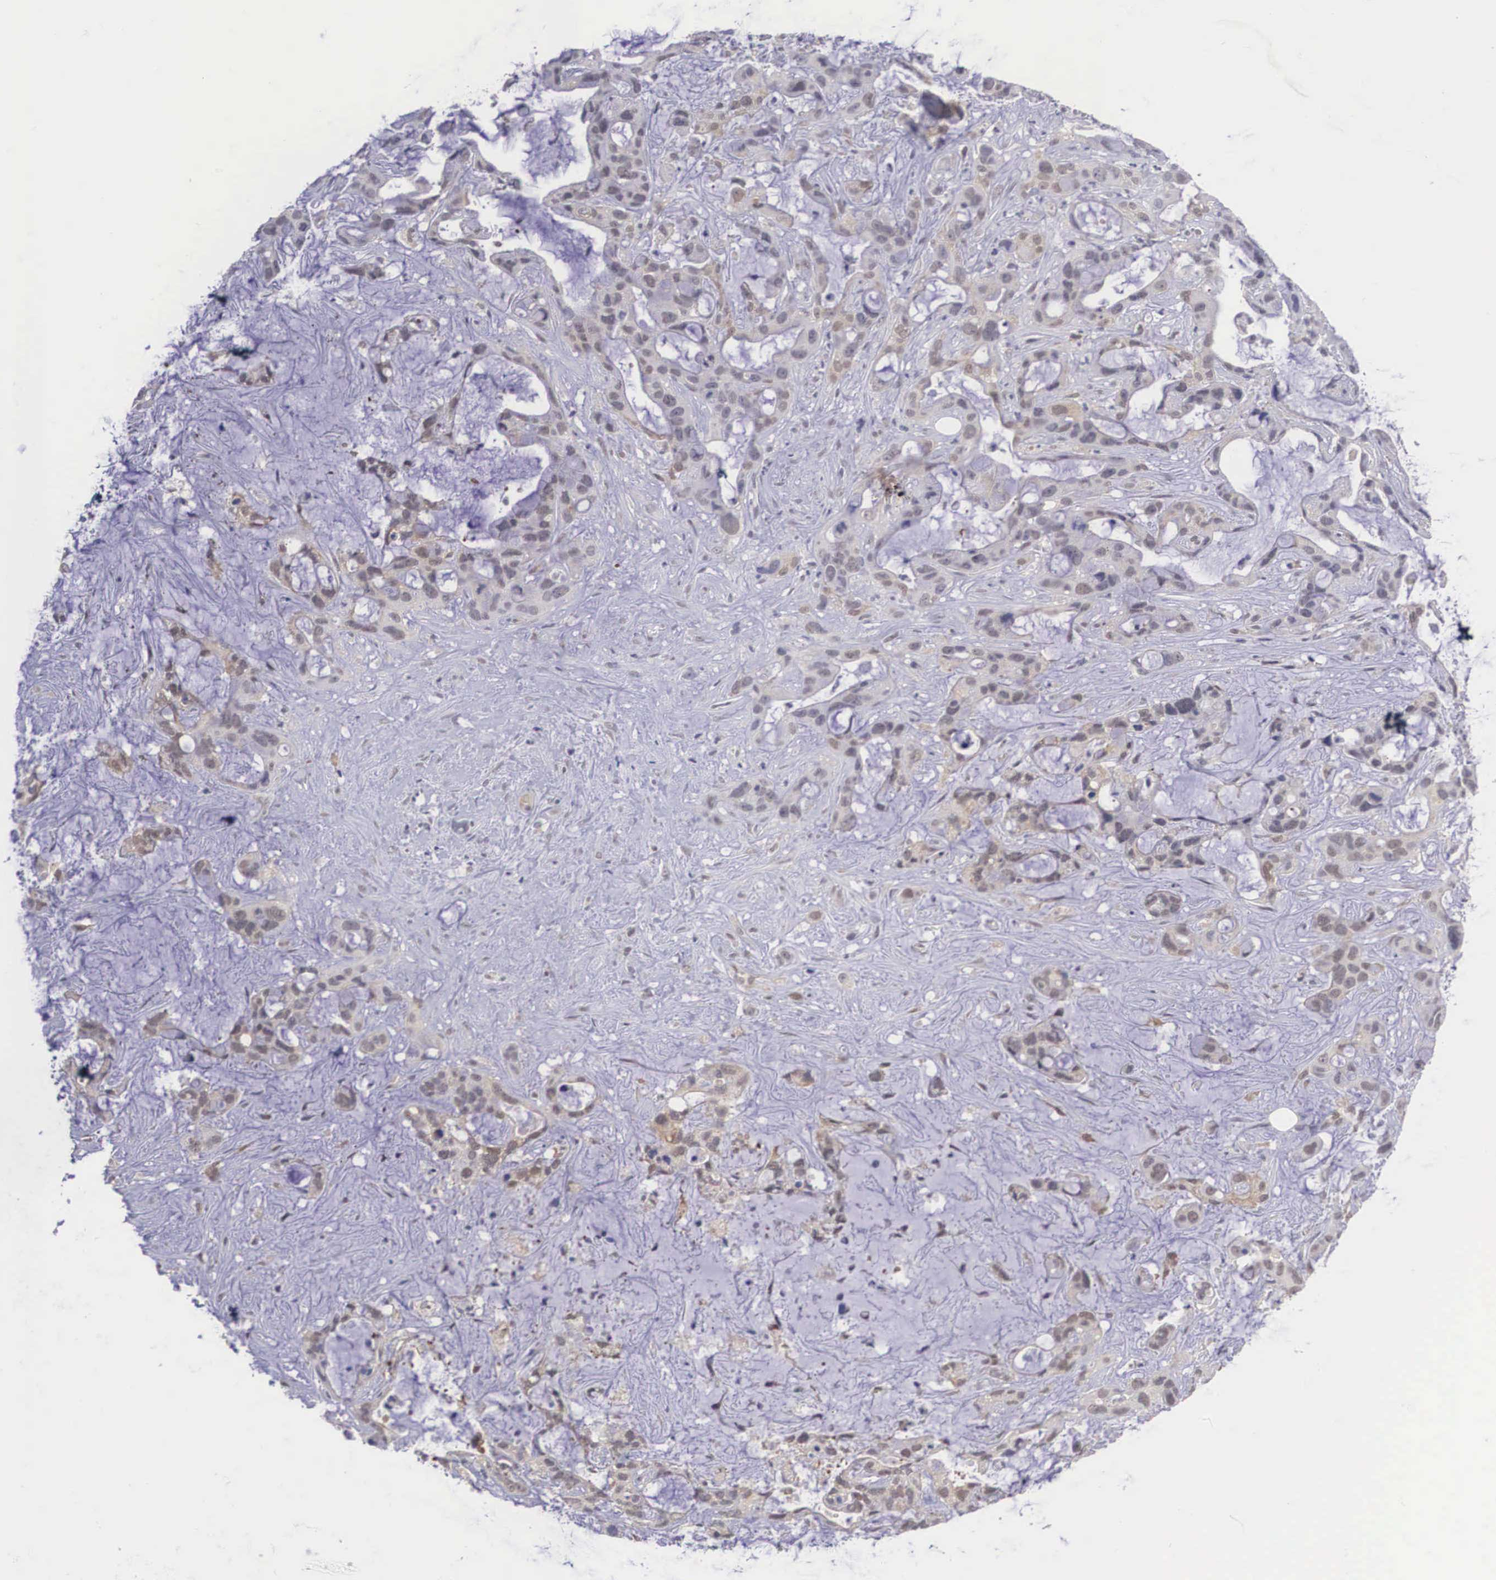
{"staining": {"intensity": "weak", "quantity": "25%-75%", "location": "cytoplasmic/membranous,nuclear"}, "tissue": "liver cancer", "cell_type": "Tumor cells", "image_type": "cancer", "snomed": [{"axis": "morphology", "description": "Cholangiocarcinoma"}, {"axis": "topography", "description": "Liver"}], "caption": "Protein staining displays weak cytoplasmic/membranous and nuclear expression in about 25%-75% of tumor cells in liver cholangiocarcinoma. The protein of interest is shown in brown color, while the nuclei are stained blue.", "gene": "NINL", "patient": {"sex": "female", "age": 65}}